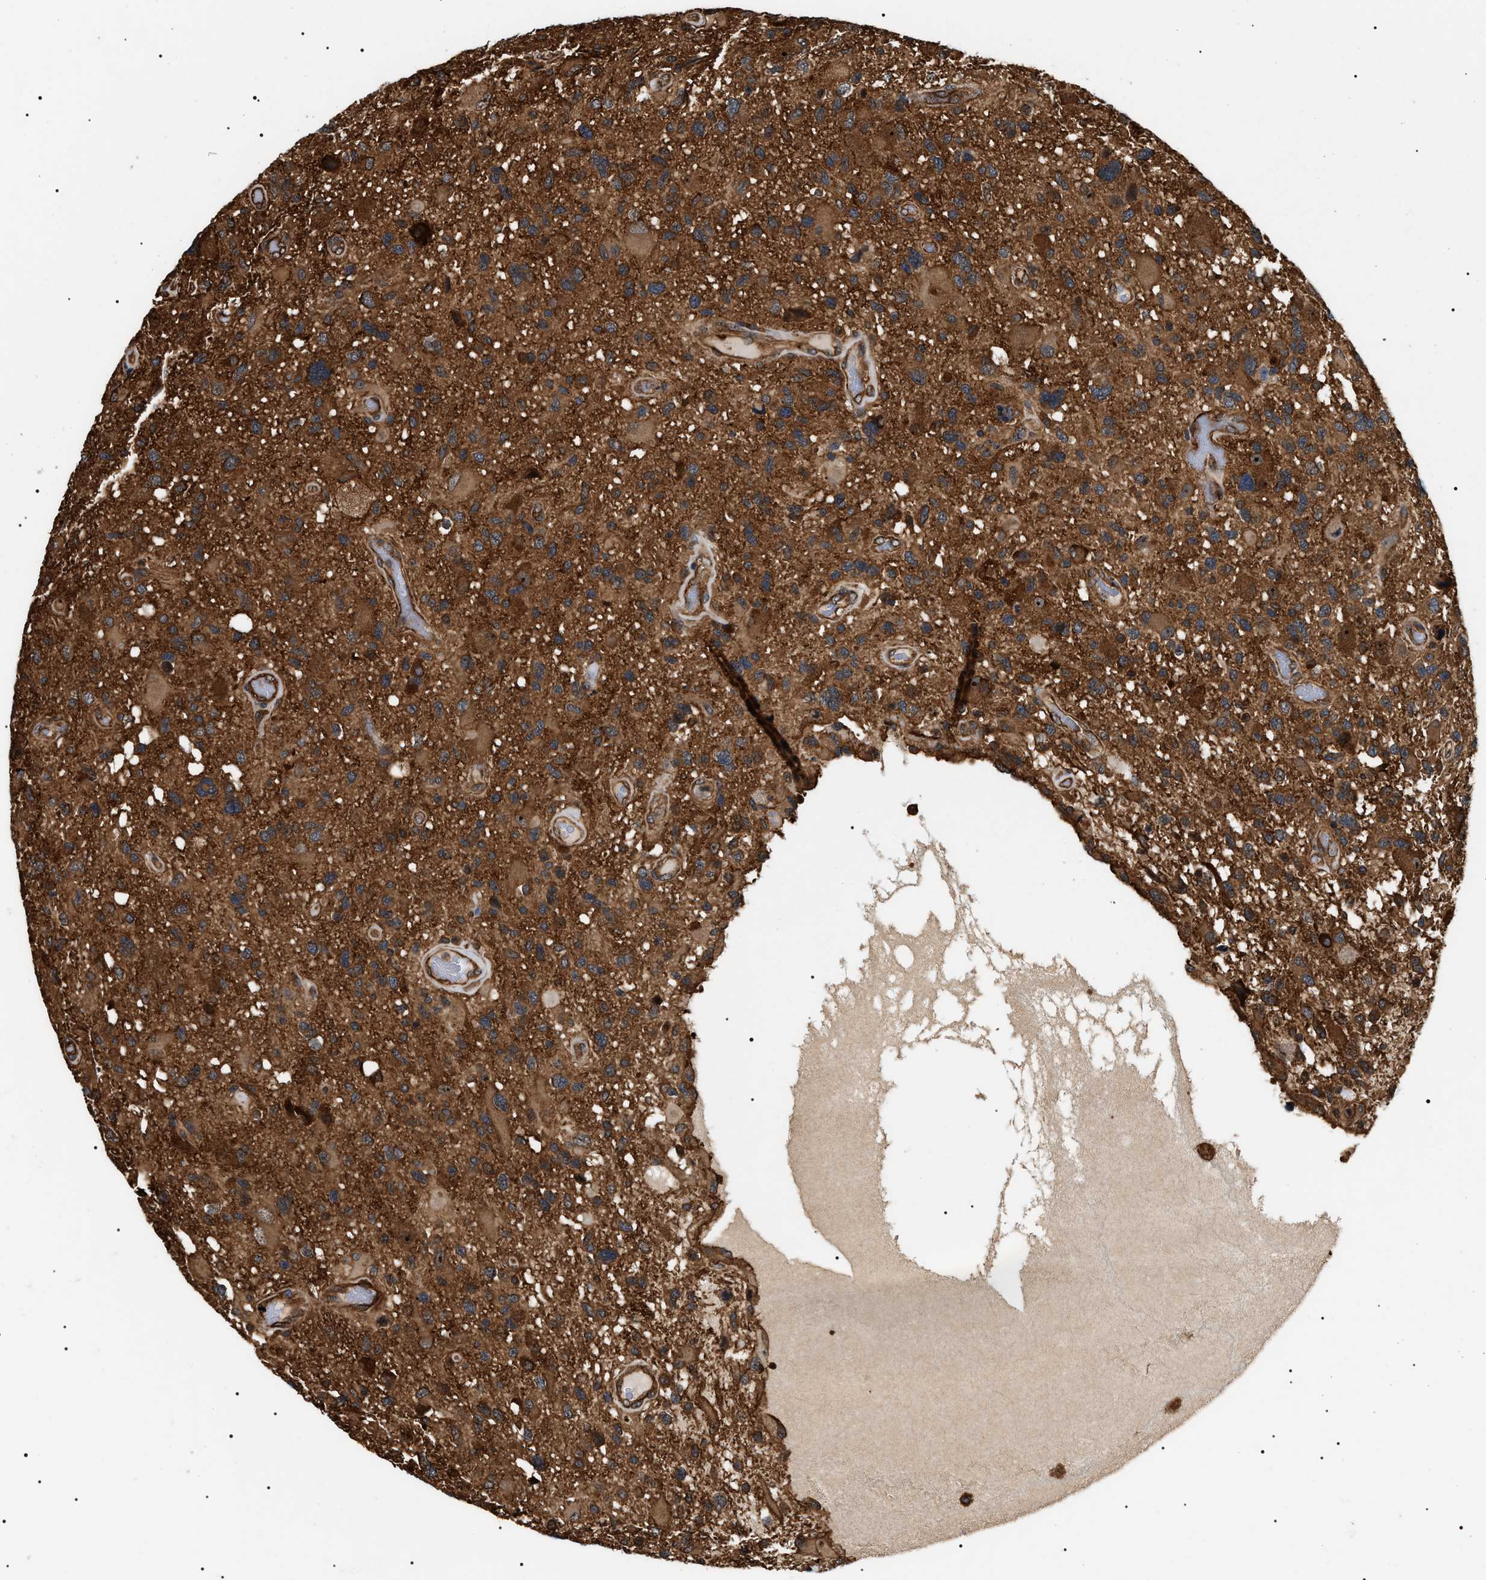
{"staining": {"intensity": "strong", "quantity": ">75%", "location": "cytoplasmic/membranous"}, "tissue": "glioma", "cell_type": "Tumor cells", "image_type": "cancer", "snomed": [{"axis": "morphology", "description": "Glioma, malignant, High grade"}, {"axis": "topography", "description": "Brain"}], "caption": "Immunohistochemical staining of human malignant glioma (high-grade) shows high levels of strong cytoplasmic/membranous expression in approximately >75% of tumor cells.", "gene": "SH3GLB2", "patient": {"sex": "male", "age": 33}}